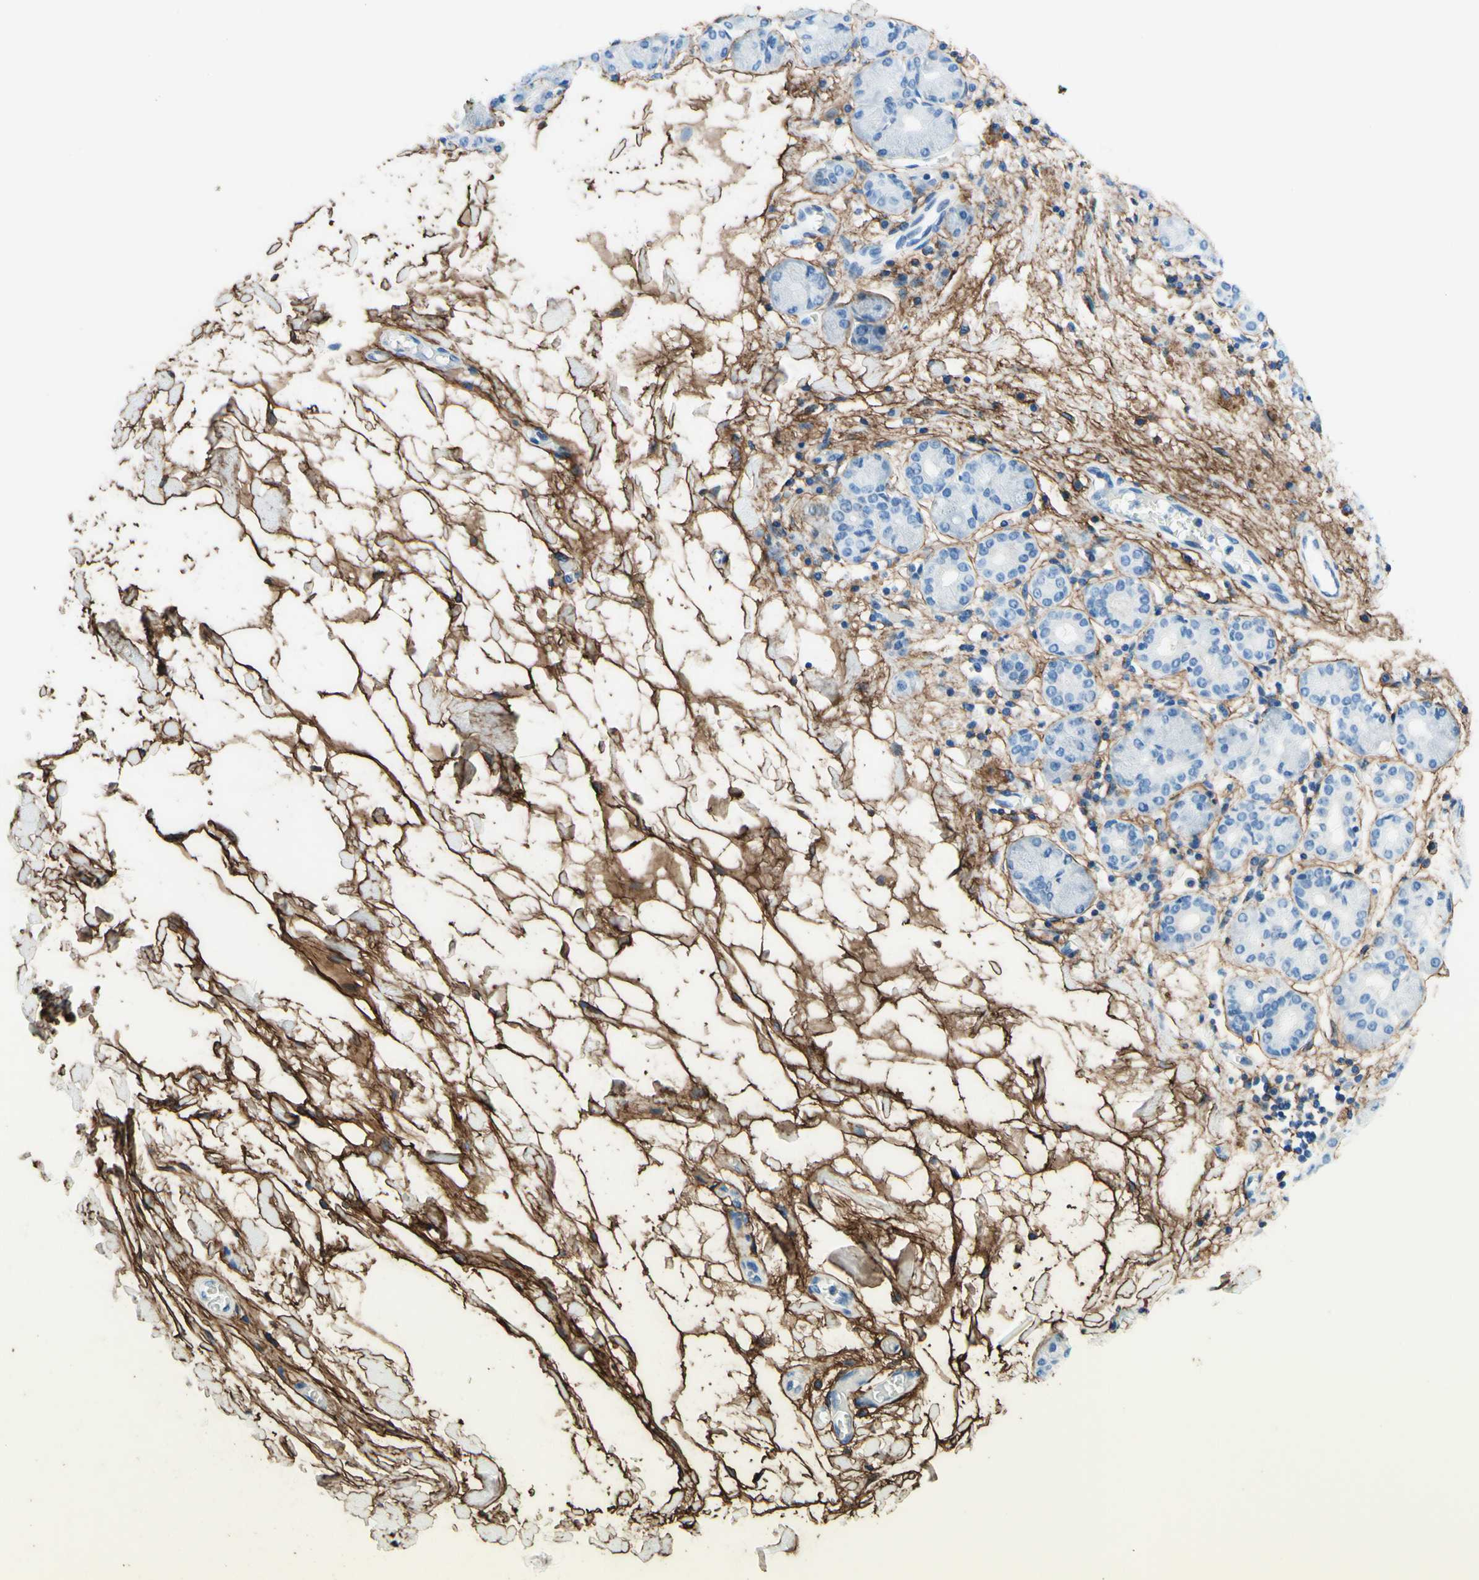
{"staining": {"intensity": "negative", "quantity": "none", "location": "none"}, "tissue": "salivary gland", "cell_type": "Glandular cells", "image_type": "normal", "snomed": [{"axis": "morphology", "description": "Normal tissue, NOS"}, {"axis": "topography", "description": "Salivary gland"}], "caption": "Protein analysis of unremarkable salivary gland shows no significant positivity in glandular cells. Brightfield microscopy of immunohistochemistry (IHC) stained with DAB (3,3'-diaminobenzidine) (brown) and hematoxylin (blue), captured at high magnification.", "gene": "MFAP5", "patient": {"sex": "female", "age": 24}}